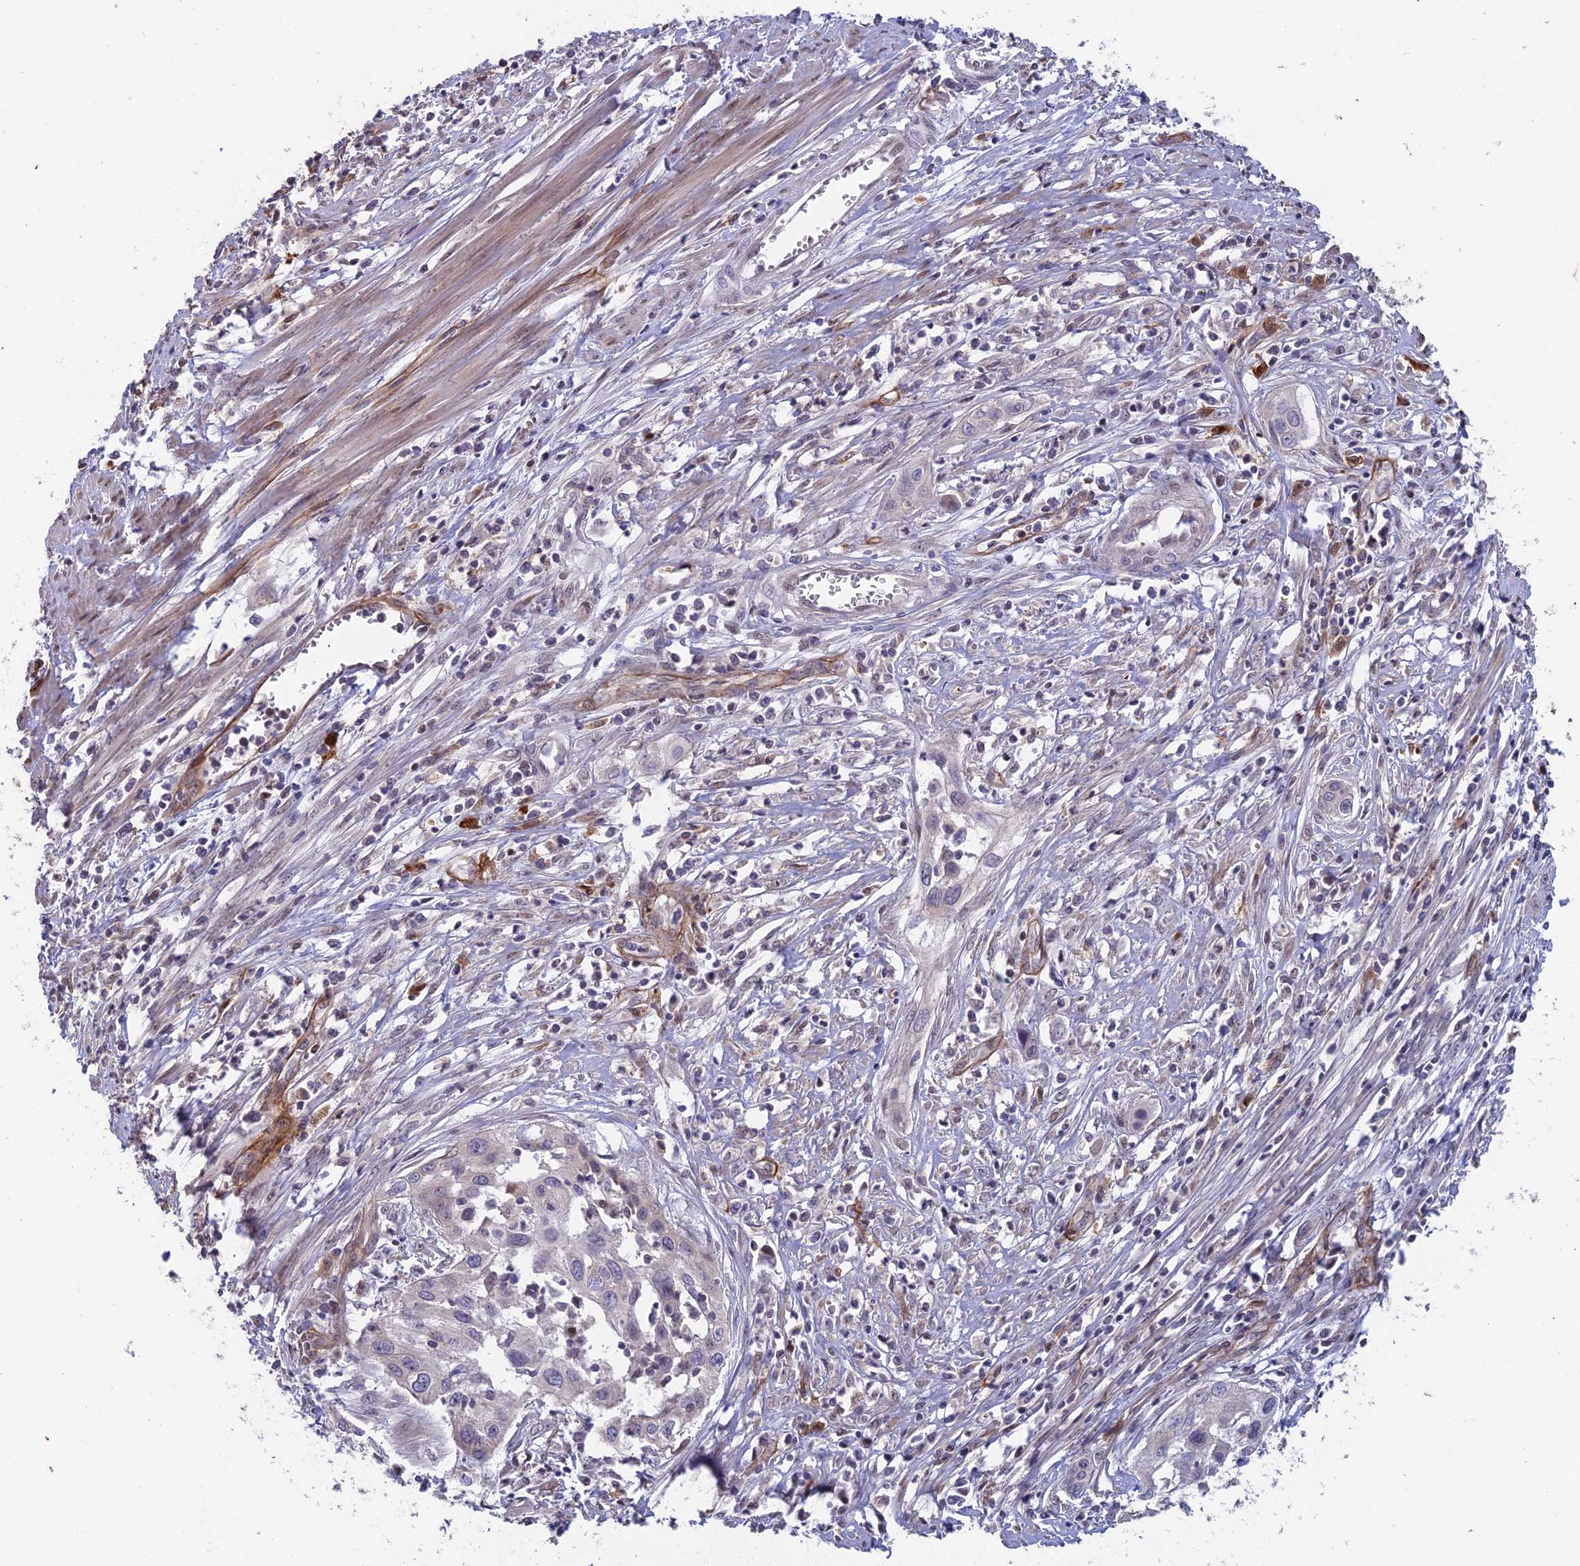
{"staining": {"intensity": "negative", "quantity": "none", "location": "none"}, "tissue": "cervical cancer", "cell_type": "Tumor cells", "image_type": "cancer", "snomed": [{"axis": "morphology", "description": "Squamous cell carcinoma, NOS"}, {"axis": "topography", "description": "Cervix"}], "caption": "Immunohistochemical staining of cervical cancer demonstrates no significant expression in tumor cells.", "gene": "MAST2", "patient": {"sex": "female", "age": 34}}